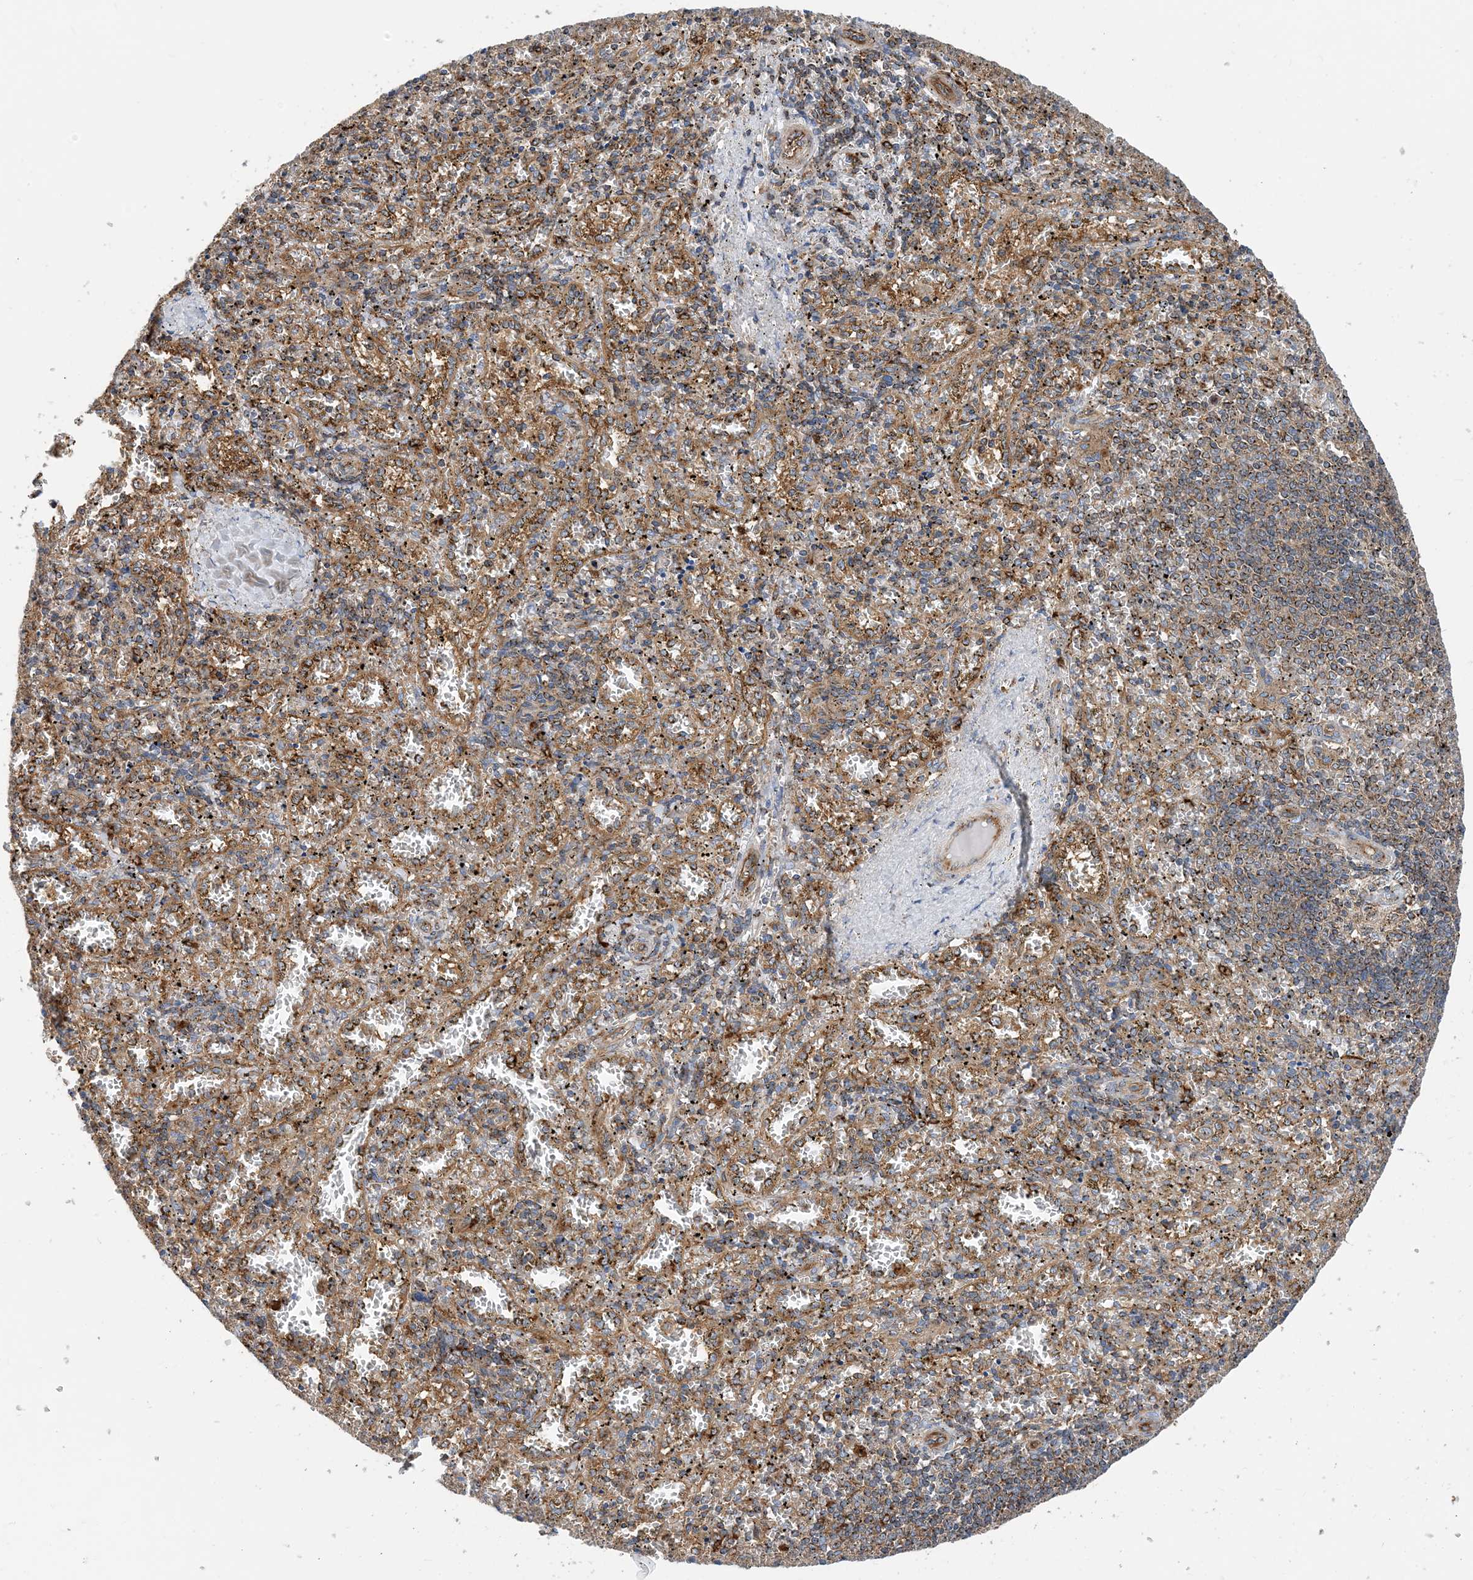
{"staining": {"intensity": "moderate", "quantity": "<25%", "location": "cytoplasmic/membranous"}, "tissue": "spleen", "cell_type": "Cells in red pulp", "image_type": "normal", "snomed": [{"axis": "morphology", "description": "Normal tissue, NOS"}, {"axis": "topography", "description": "Spleen"}], "caption": "Immunohistochemistry (DAB) staining of benign human spleen exhibits moderate cytoplasmic/membranous protein positivity in about <25% of cells in red pulp. Immunohistochemistry (ihc) stains the protein of interest in brown and the nuclei are stained blue.", "gene": "DYNC1LI1", "patient": {"sex": "male", "age": 11}}